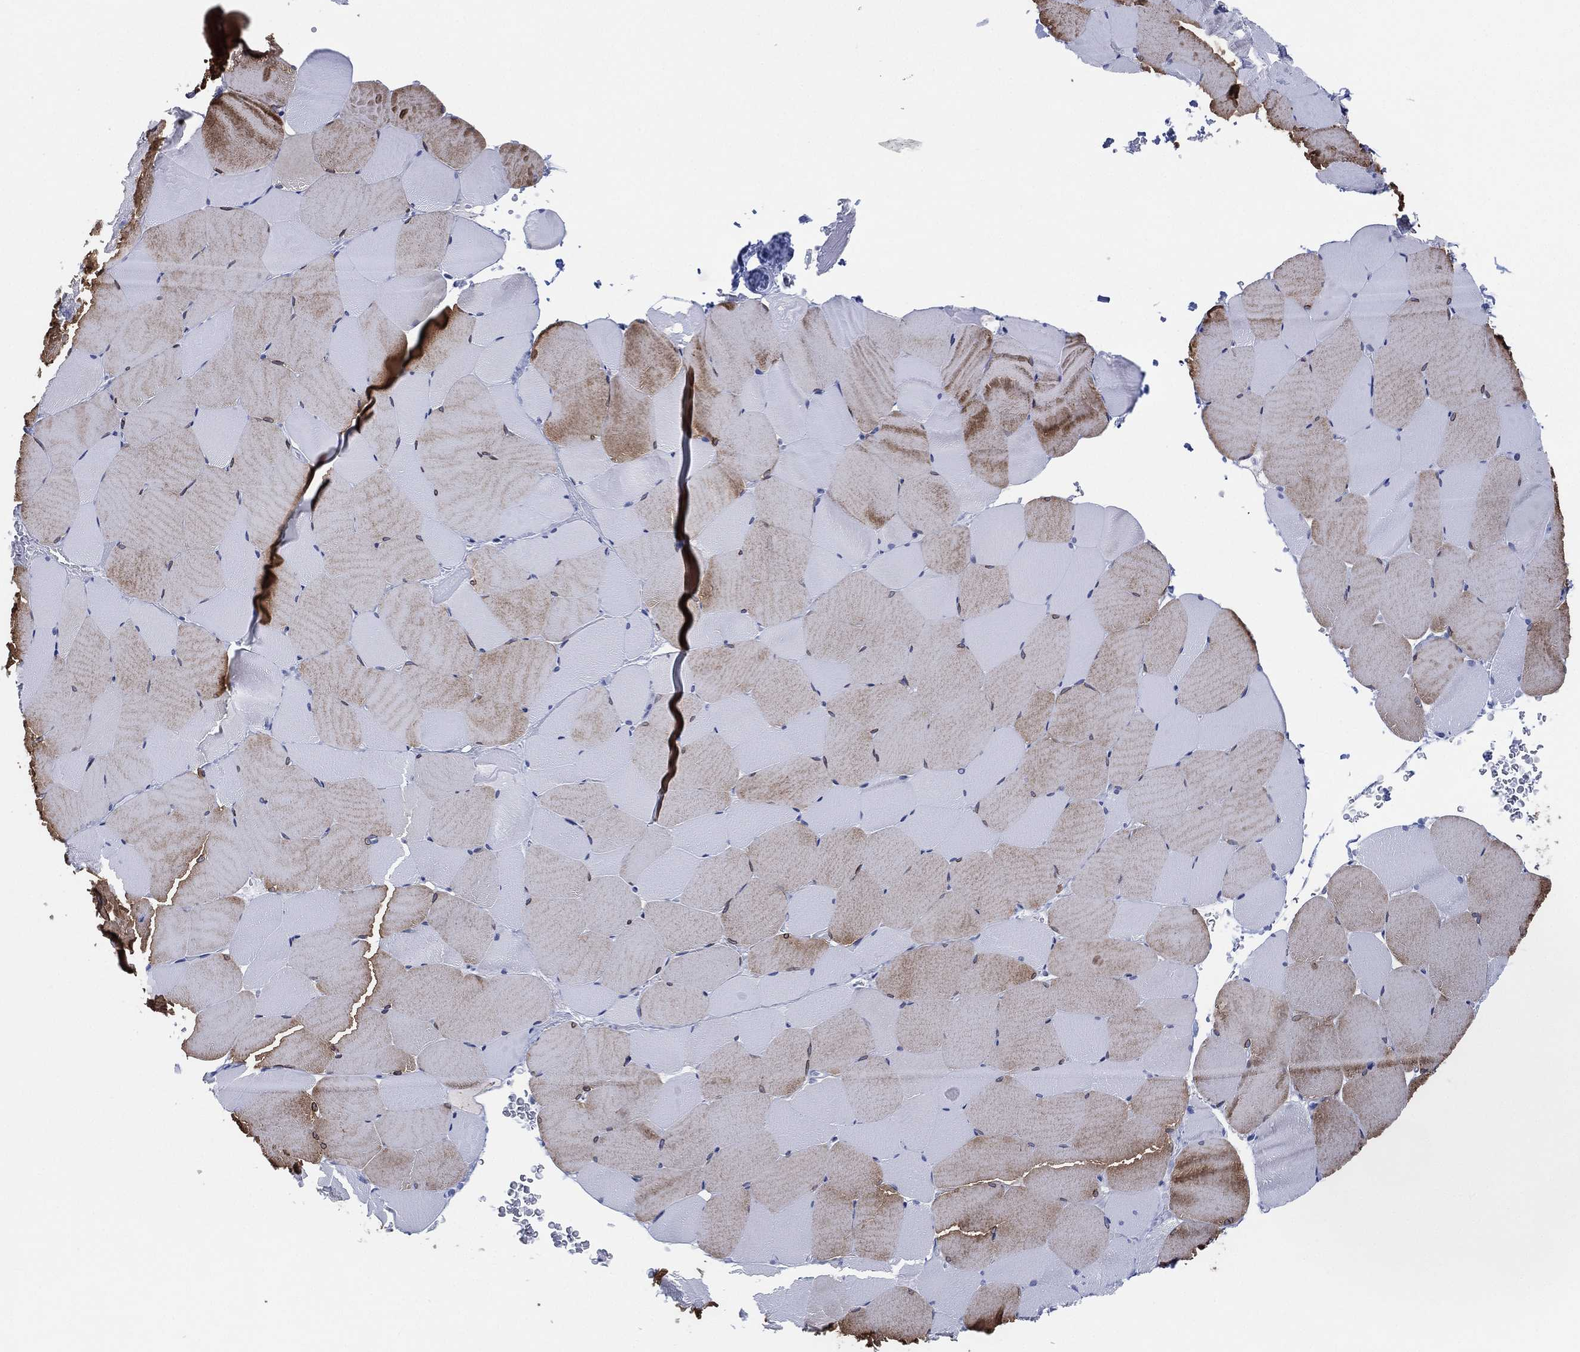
{"staining": {"intensity": "strong", "quantity": "<25%", "location": "cytoplasmic/membranous"}, "tissue": "skeletal muscle", "cell_type": "Myocytes", "image_type": "normal", "snomed": [{"axis": "morphology", "description": "Normal tissue, NOS"}, {"axis": "topography", "description": "Skeletal muscle"}], "caption": "High-magnification brightfield microscopy of unremarkable skeletal muscle stained with DAB (3,3'-diaminobenzidine) (brown) and counterstained with hematoxylin (blue). myocytes exhibit strong cytoplasmic/membranous positivity is present in approximately<25% of cells. The staining was performed using DAB, with brown indicating positive protein expression. Nuclei are stained blue with hematoxylin.", "gene": "ADAD2", "patient": {"sex": "female", "age": 37}}